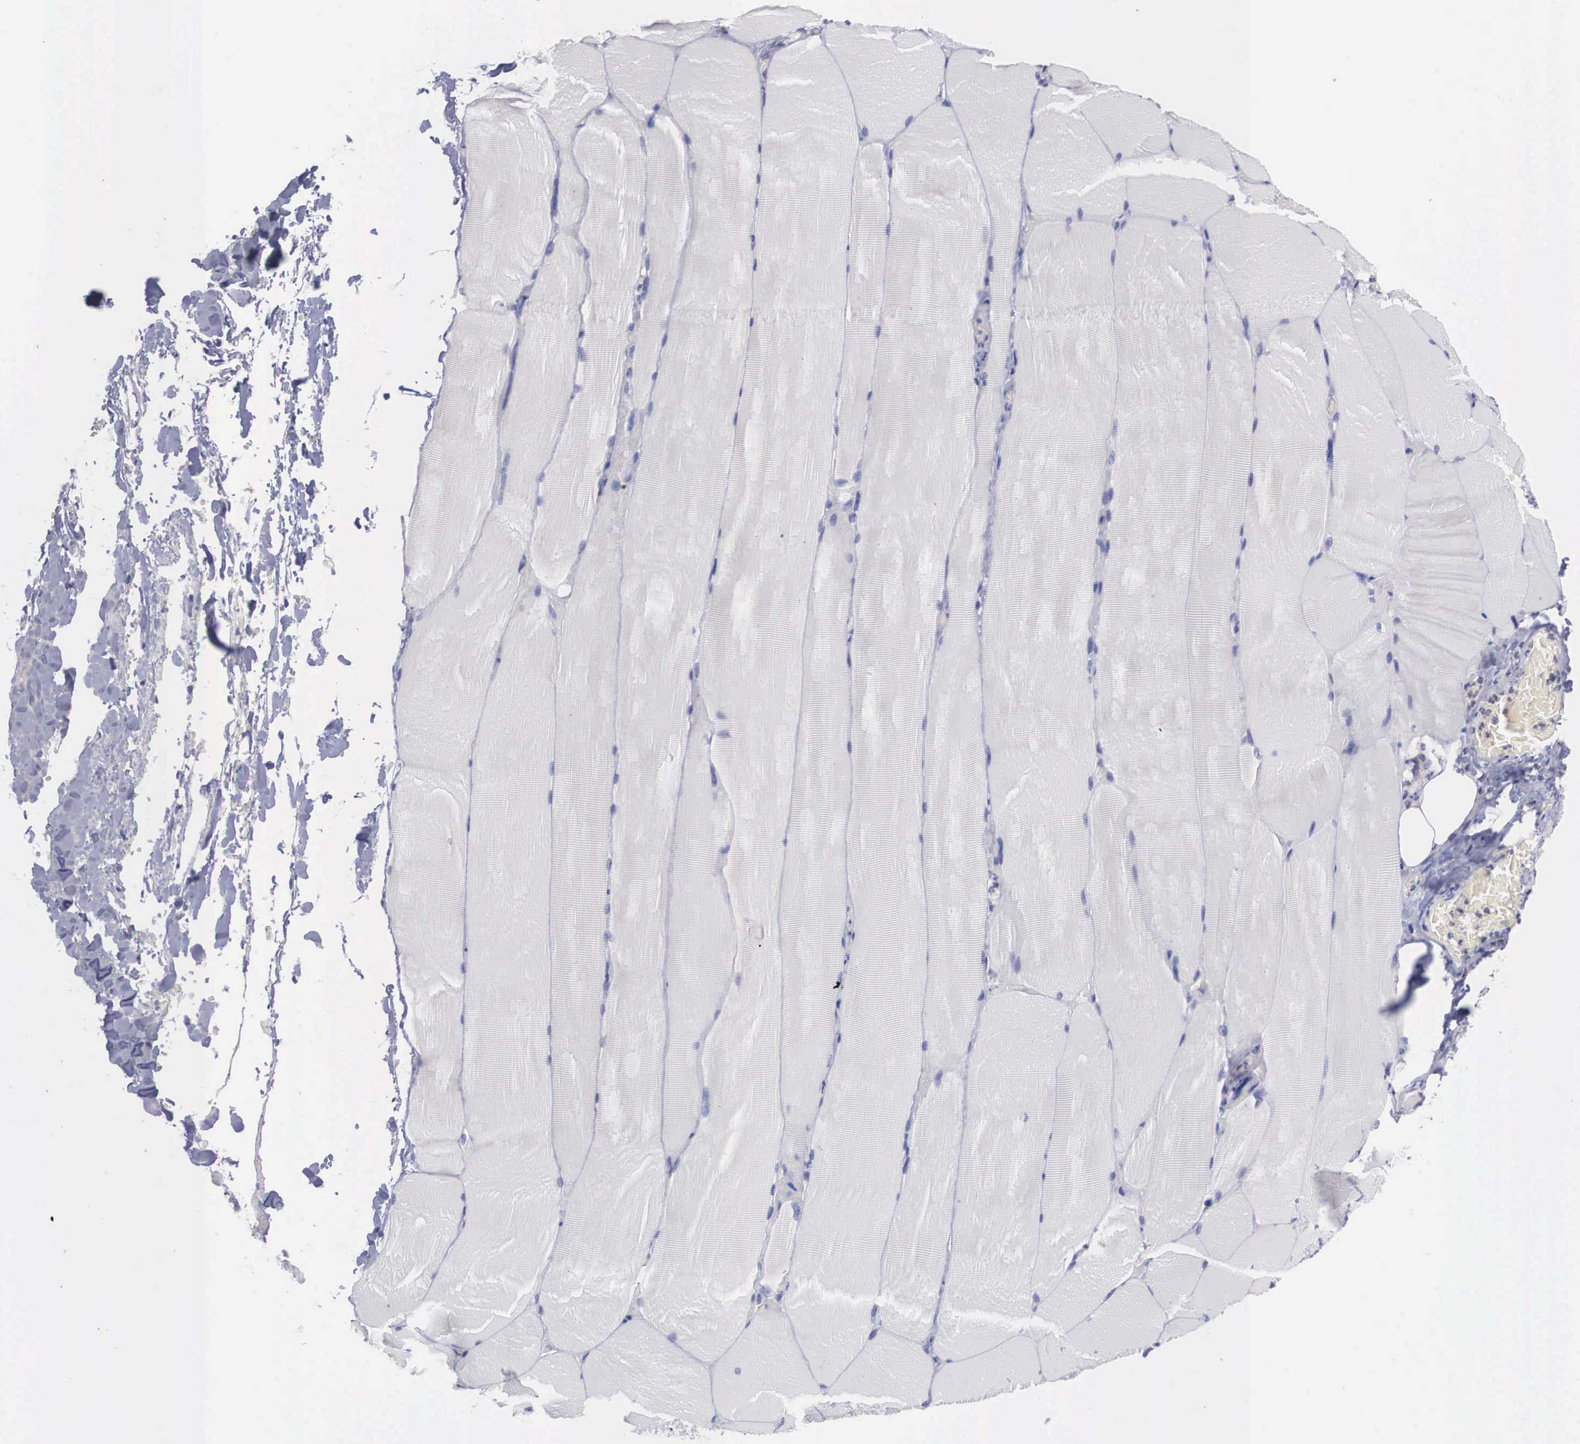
{"staining": {"intensity": "negative", "quantity": "none", "location": "none"}, "tissue": "skeletal muscle", "cell_type": "Myocytes", "image_type": "normal", "snomed": [{"axis": "morphology", "description": "Normal tissue, NOS"}, {"axis": "topography", "description": "Skeletal muscle"}], "caption": "Skeletal muscle stained for a protein using IHC demonstrates no staining myocytes.", "gene": "REPS2", "patient": {"sex": "male", "age": 71}}